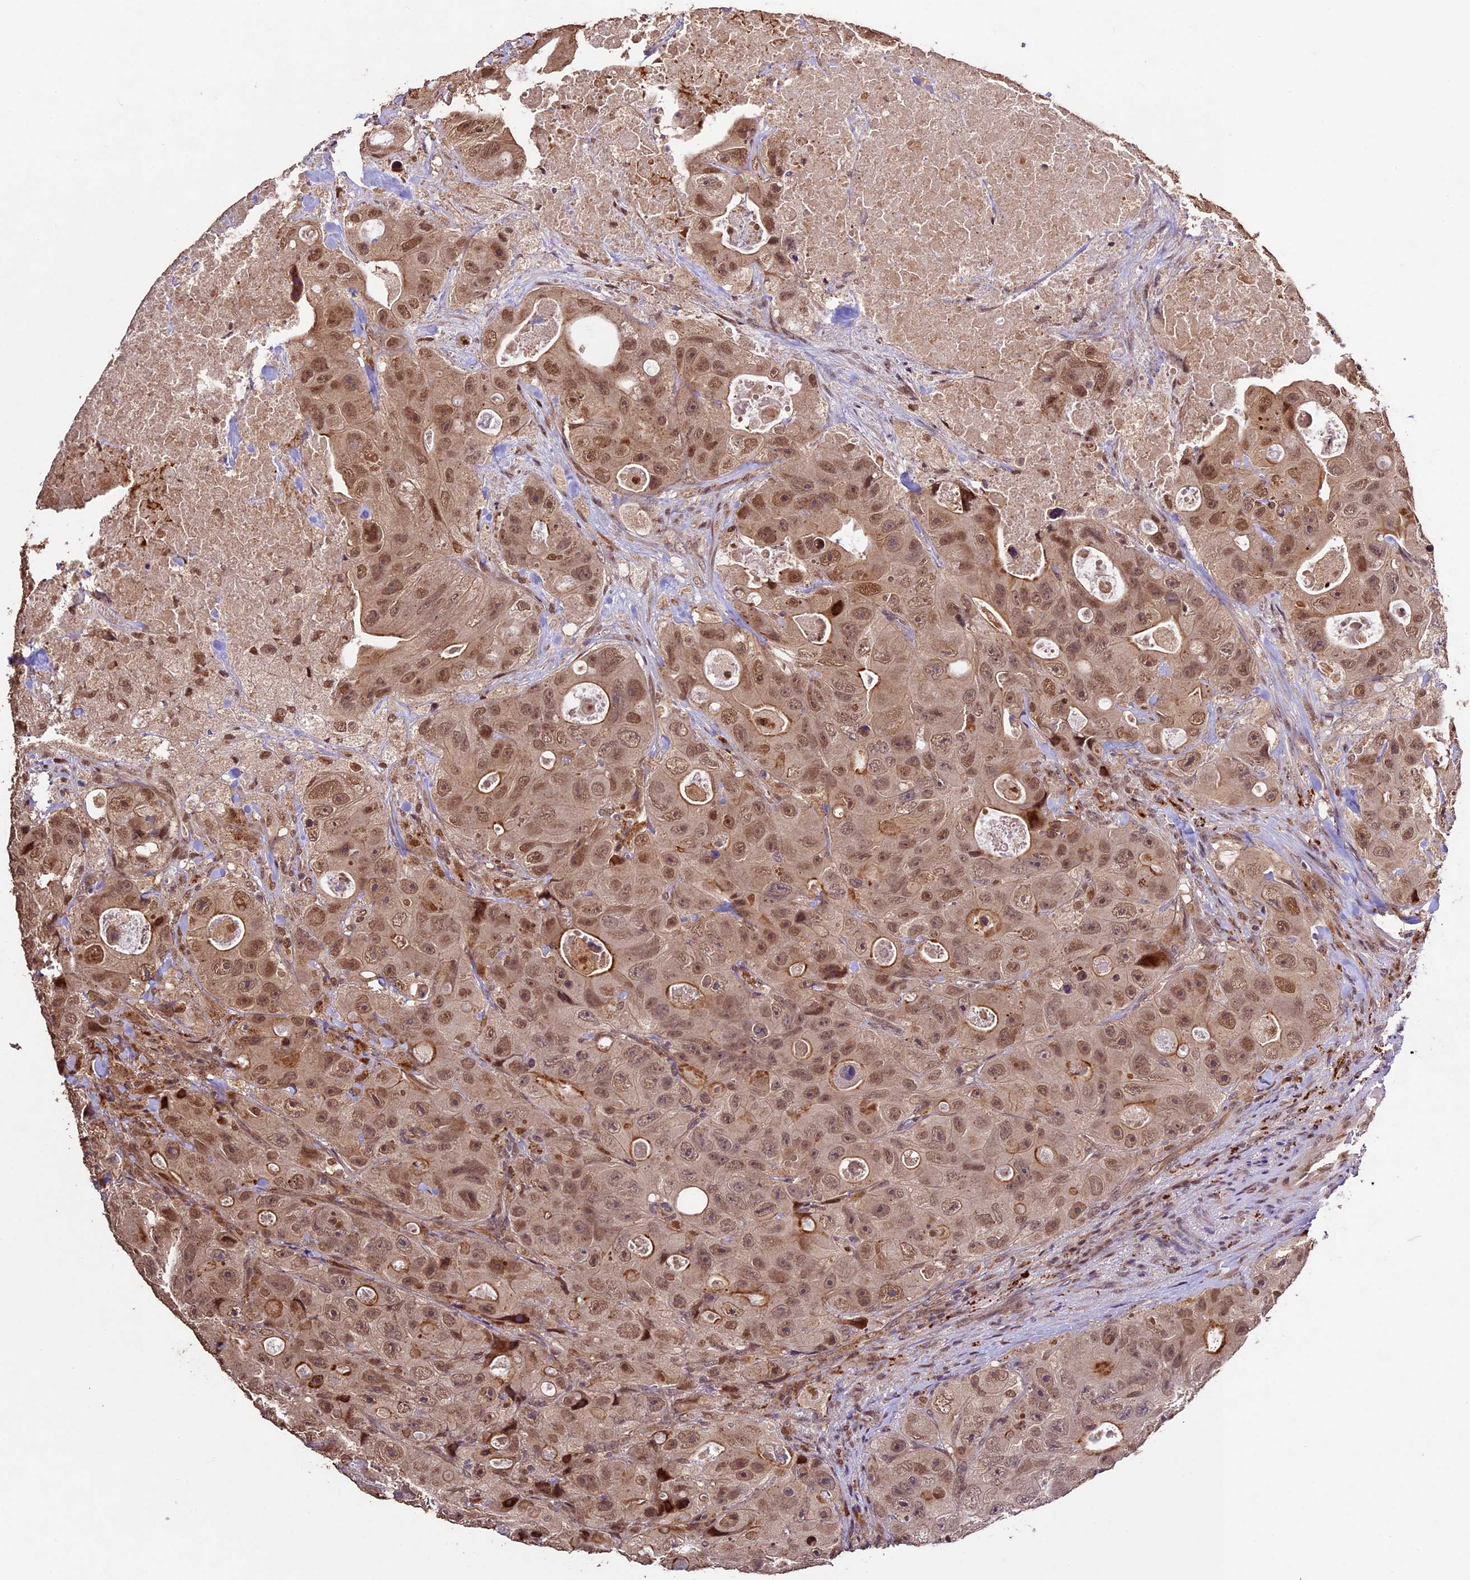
{"staining": {"intensity": "moderate", "quantity": ">75%", "location": "cytoplasmic/membranous,nuclear"}, "tissue": "colorectal cancer", "cell_type": "Tumor cells", "image_type": "cancer", "snomed": [{"axis": "morphology", "description": "Adenocarcinoma, NOS"}, {"axis": "topography", "description": "Colon"}], "caption": "A photomicrograph showing moderate cytoplasmic/membranous and nuclear expression in approximately >75% of tumor cells in colorectal cancer (adenocarcinoma), as visualized by brown immunohistochemical staining.", "gene": "CDKN2AIP", "patient": {"sex": "female", "age": 46}}